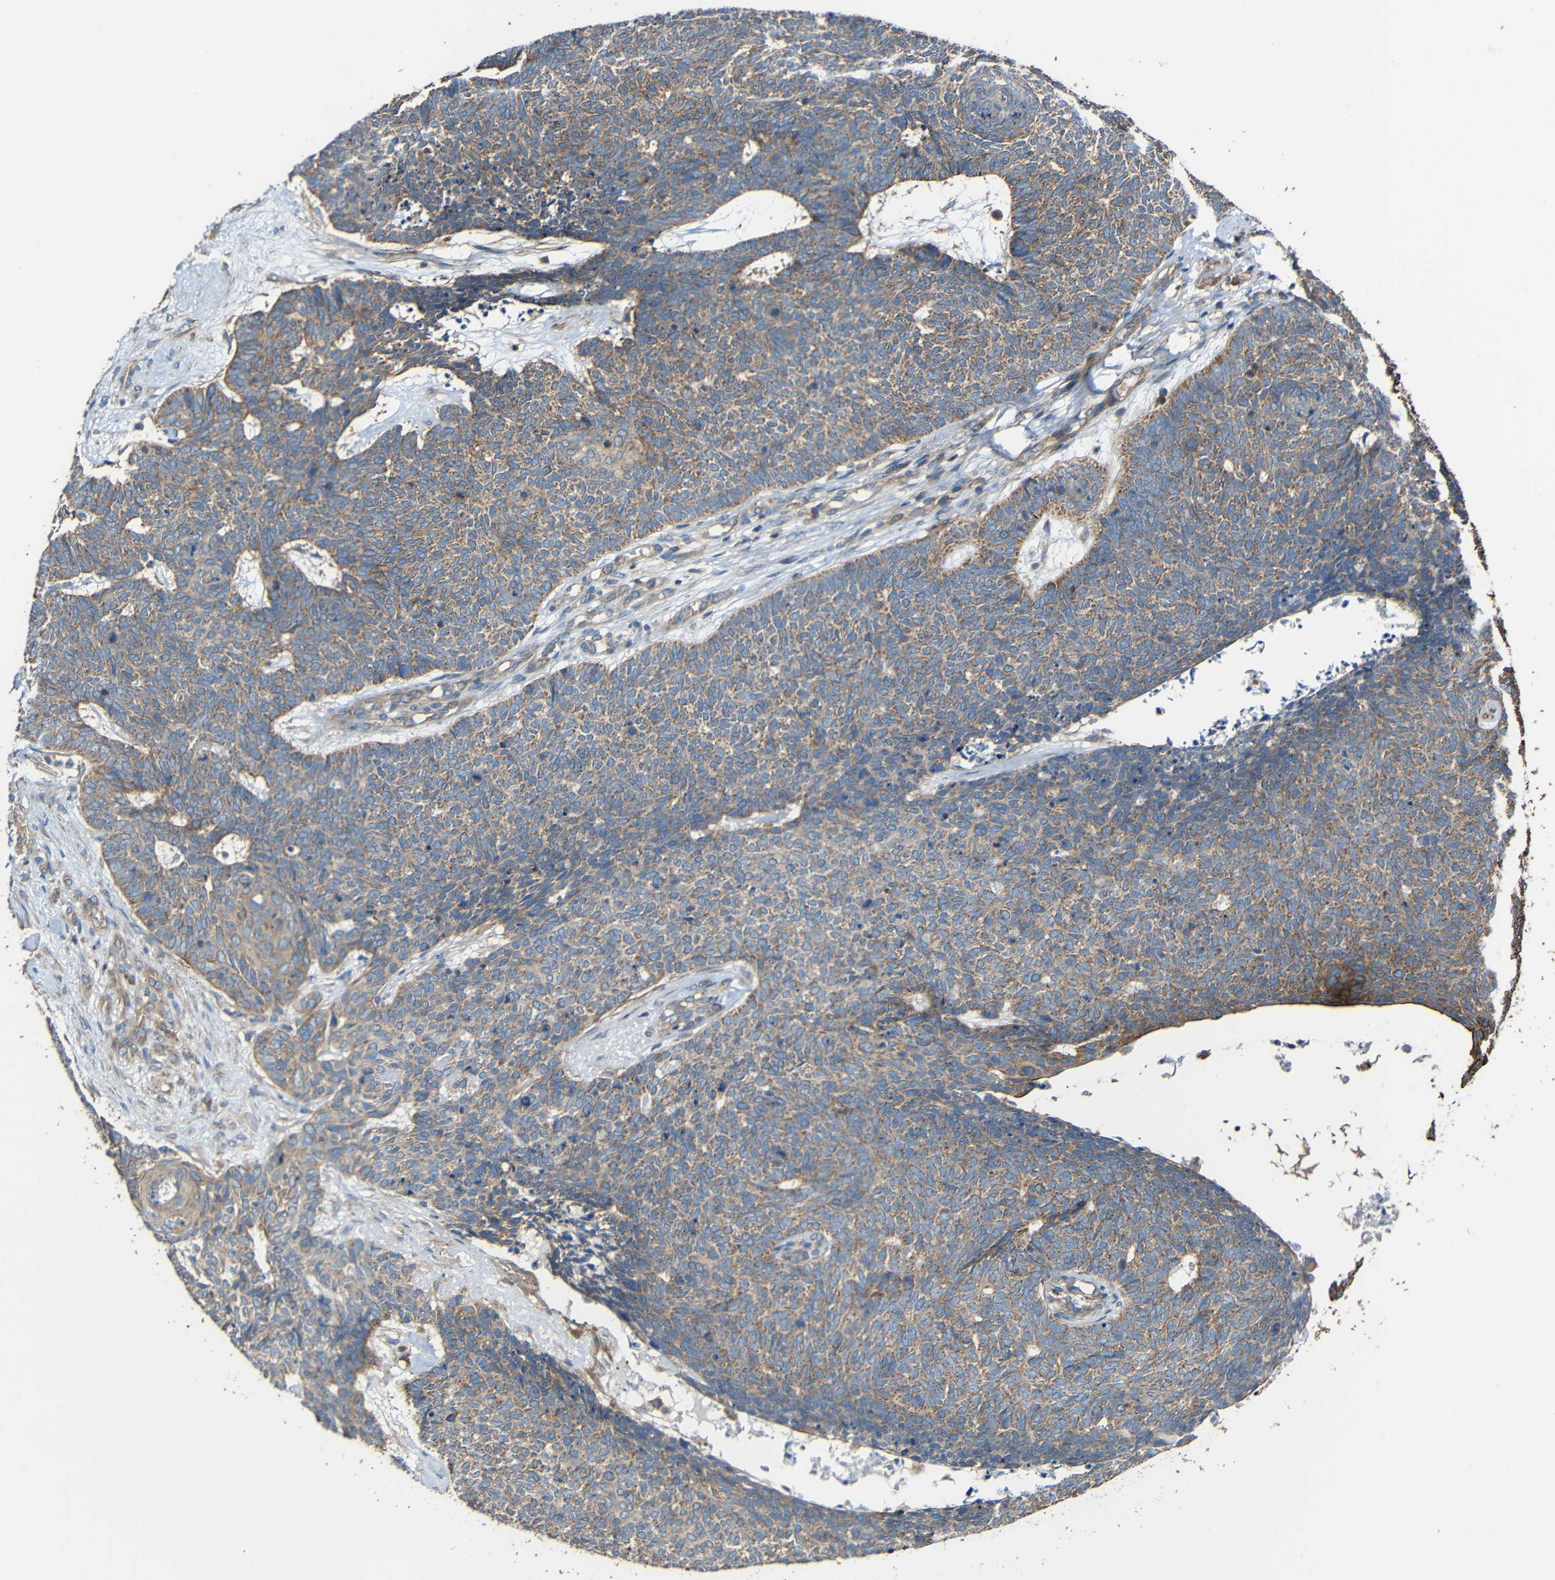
{"staining": {"intensity": "moderate", "quantity": "25%-75%", "location": "cytoplasmic/membranous"}, "tissue": "skin cancer", "cell_type": "Tumor cells", "image_type": "cancer", "snomed": [{"axis": "morphology", "description": "Basal cell carcinoma"}, {"axis": "topography", "description": "Skin"}], "caption": "High-magnification brightfield microscopy of skin cancer (basal cell carcinoma) stained with DAB (brown) and counterstained with hematoxylin (blue). tumor cells exhibit moderate cytoplasmic/membranous staining is identified in approximately25%-75% of cells. Immunohistochemistry (ihc) stains the protein in brown and the nuclei are stained blue.", "gene": "RHOT2", "patient": {"sex": "female", "age": 84}}